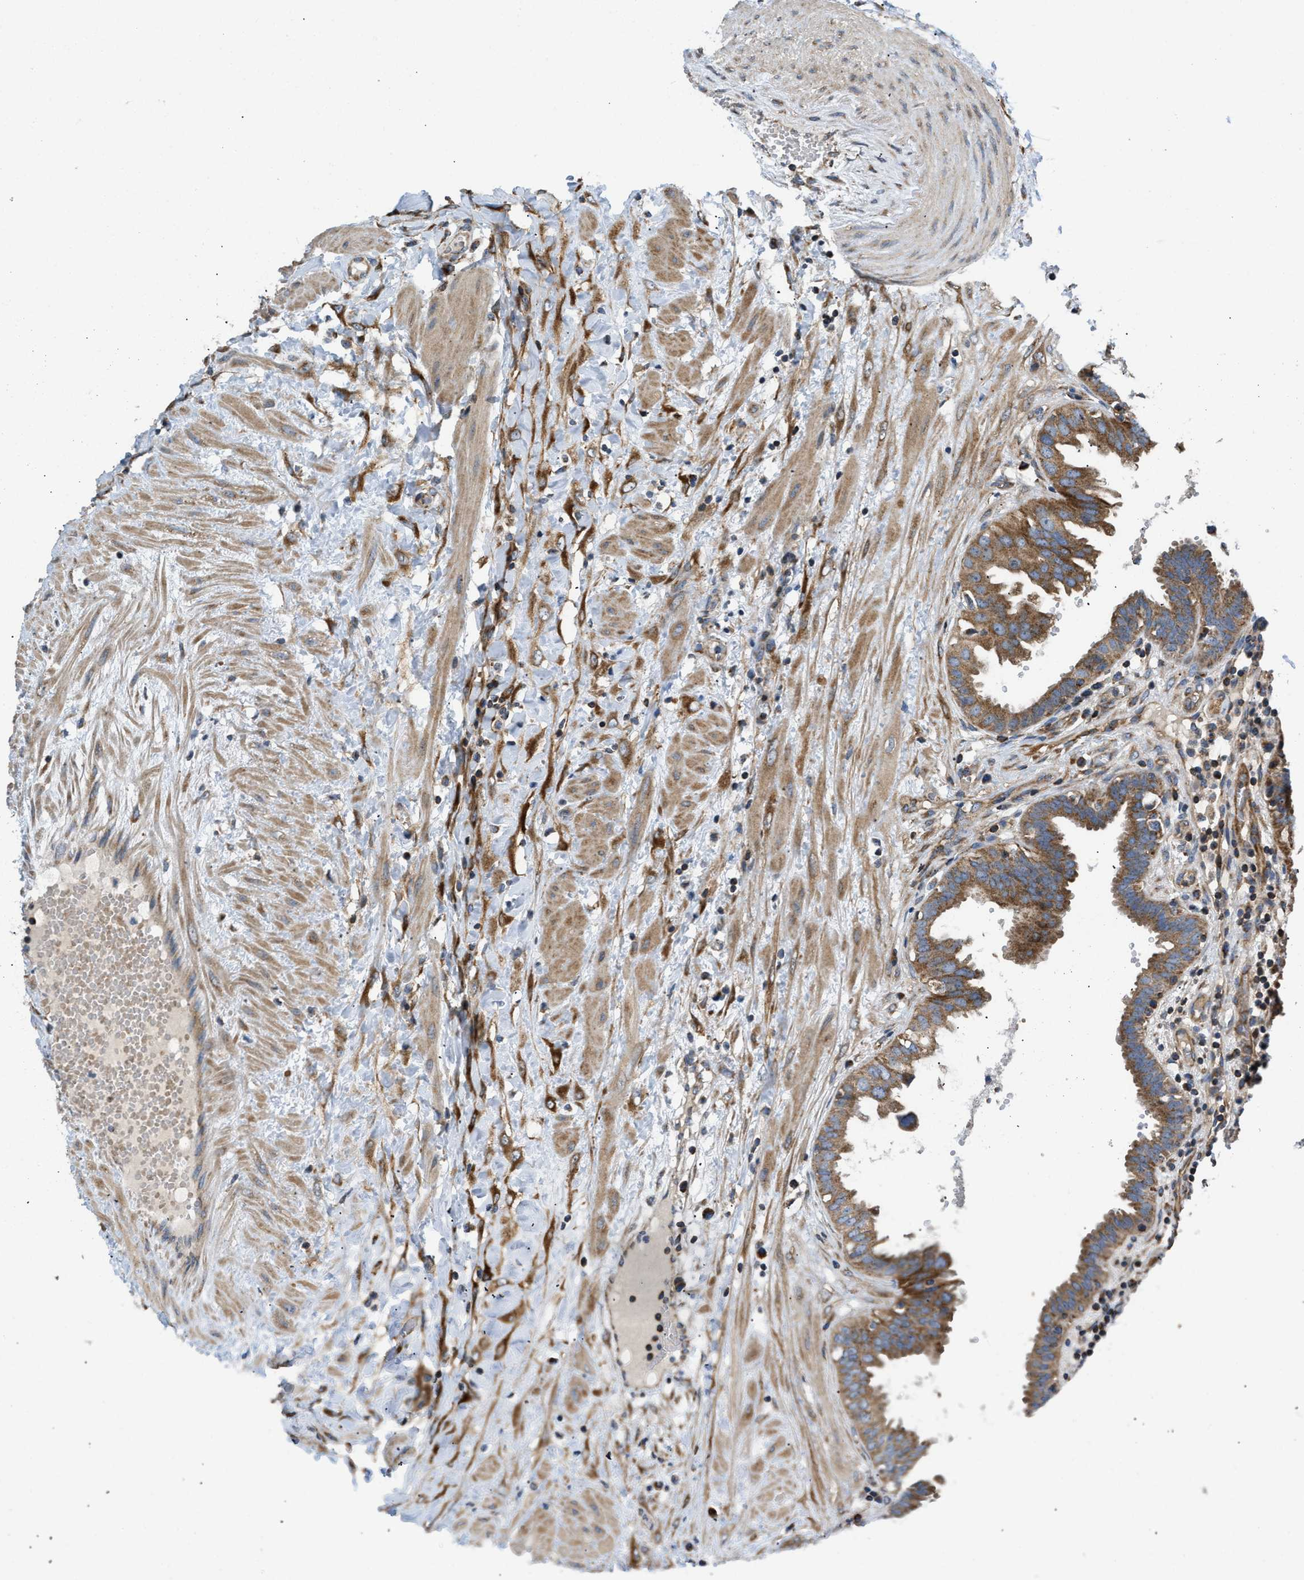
{"staining": {"intensity": "strong", "quantity": ">75%", "location": "cytoplasmic/membranous"}, "tissue": "fallopian tube", "cell_type": "Glandular cells", "image_type": "normal", "snomed": [{"axis": "morphology", "description": "Normal tissue, NOS"}, {"axis": "topography", "description": "Fallopian tube"}, {"axis": "topography", "description": "Placenta"}], "caption": "Protein staining demonstrates strong cytoplasmic/membranous expression in approximately >75% of glandular cells in benign fallopian tube.", "gene": "OPTN", "patient": {"sex": "female", "age": 32}}